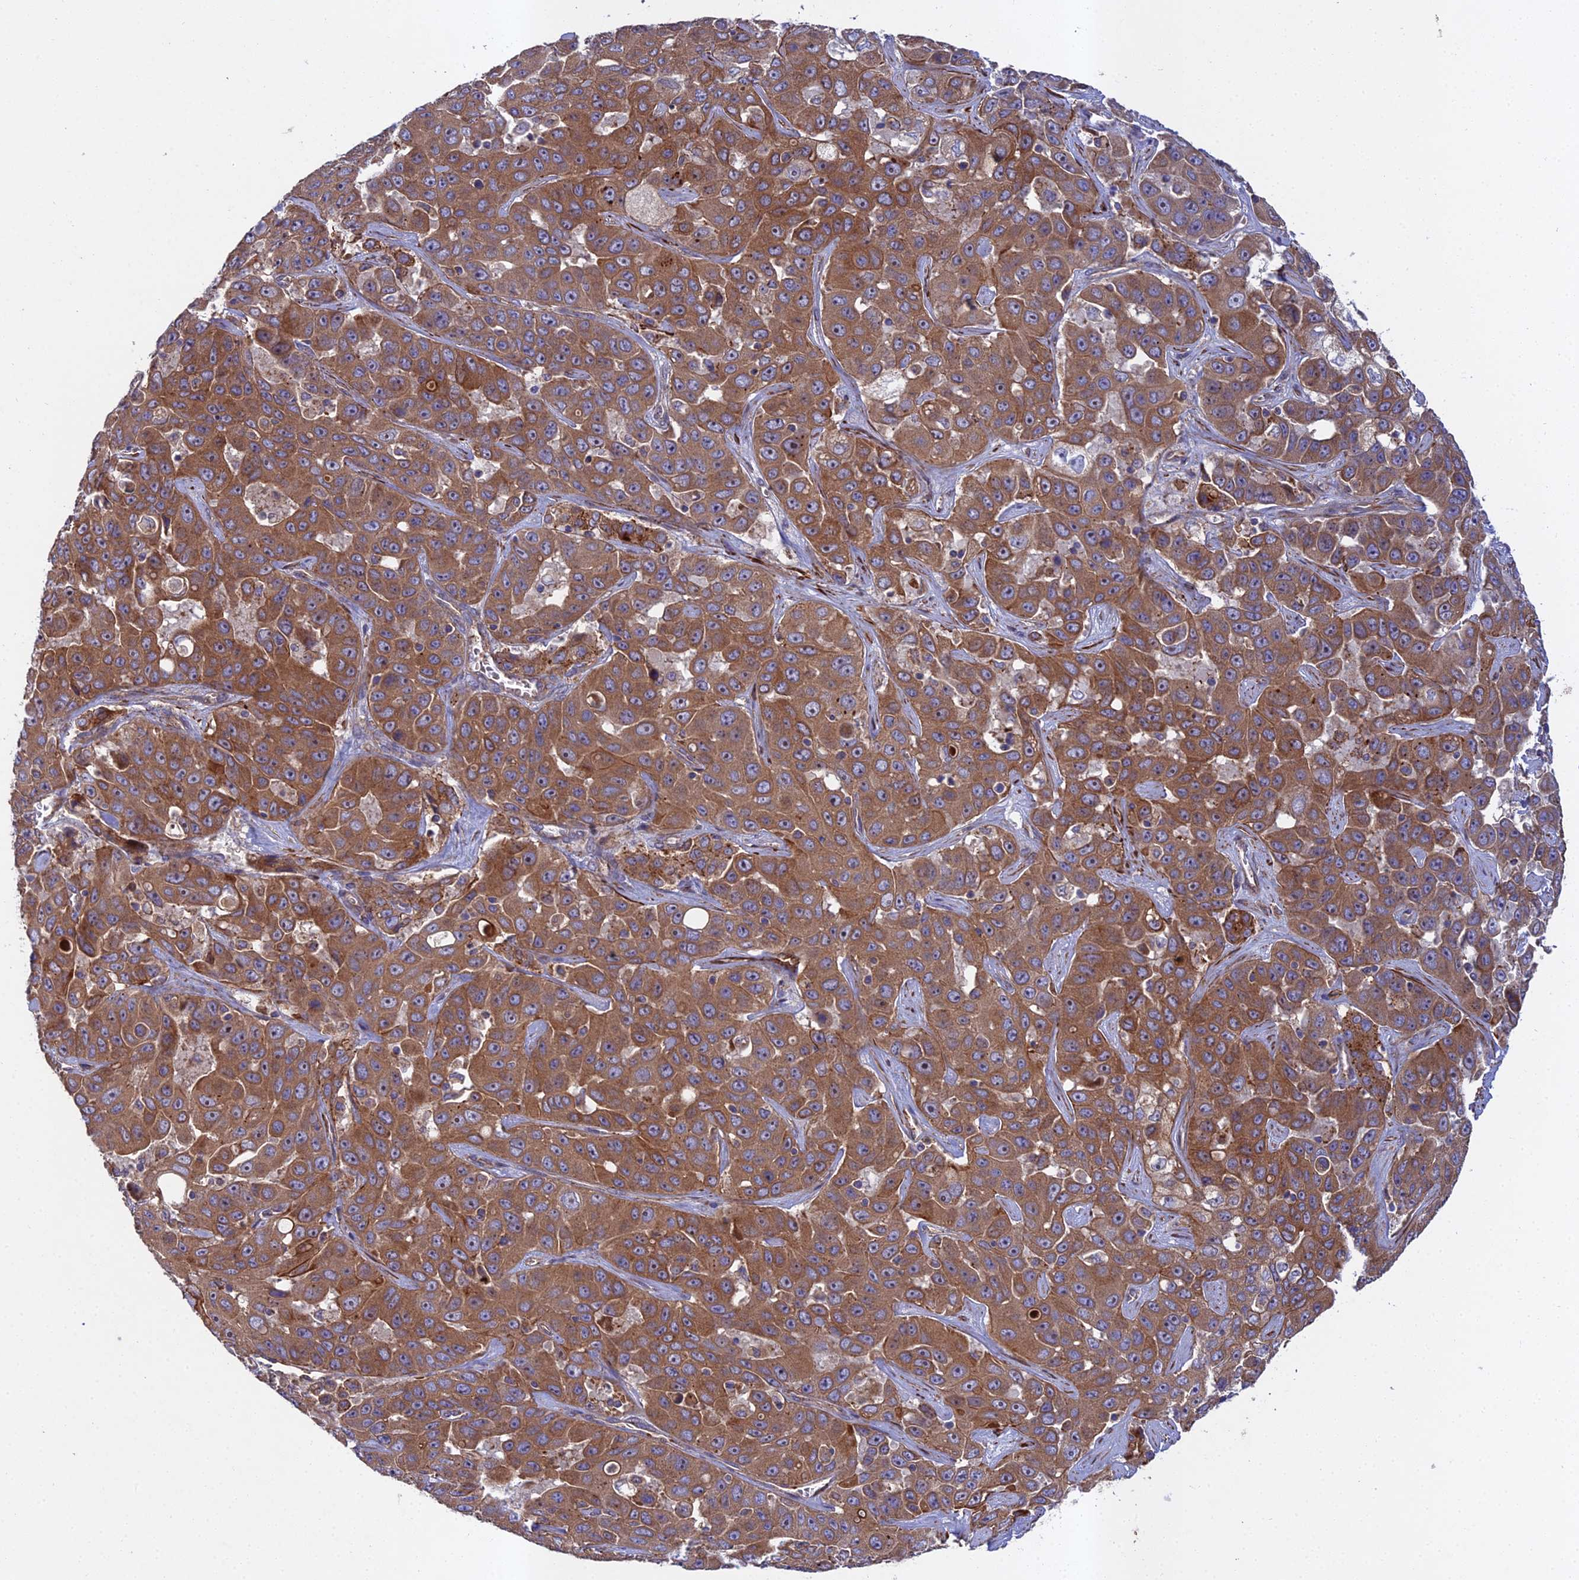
{"staining": {"intensity": "moderate", "quantity": ">75%", "location": "cytoplasmic/membranous"}, "tissue": "liver cancer", "cell_type": "Tumor cells", "image_type": "cancer", "snomed": [{"axis": "morphology", "description": "Cholangiocarcinoma"}, {"axis": "topography", "description": "Liver"}], "caption": "DAB (3,3'-diaminobenzidine) immunohistochemical staining of human cholangiocarcinoma (liver) reveals moderate cytoplasmic/membranous protein staining in approximately >75% of tumor cells. Immunohistochemistry (ihc) stains the protein in brown and the nuclei are stained blue.", "gene": "RALGAPA2", "patient": {"sex": "female", "age": 52}}